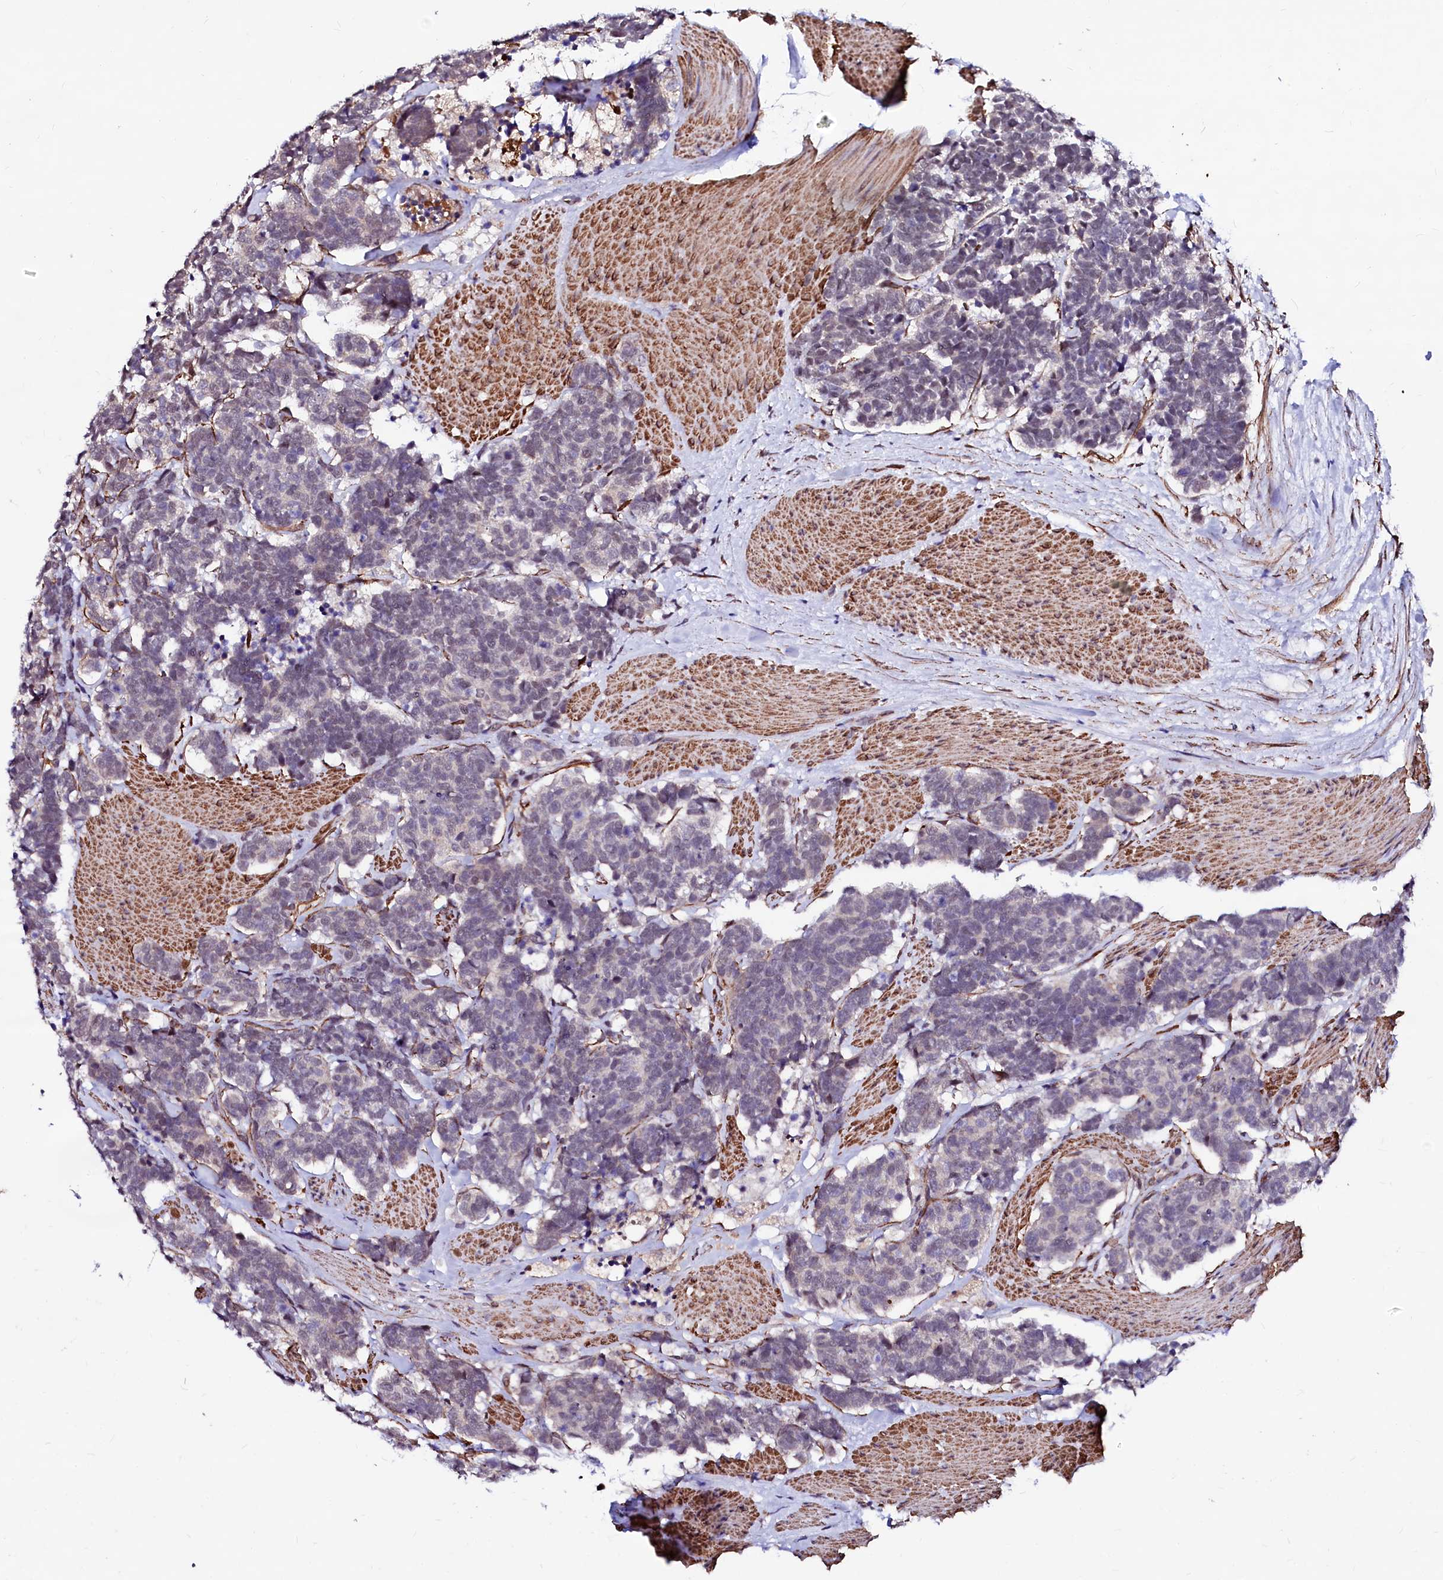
{"staining": {"intensity": "weak", "quantity": "<25%", "location": "nuclear"}, "tissue": "carcinoid", "cell_type": "Tumor cells", "image_type": "cancer", "snomed": [{"axis": "morphology", "description": "Carcinoma, NOS"}, {"axis": "morphology", "description": "Carcinoid, malignant, NOS"}, {"axis": "topography", "description": "Urinary bladder"}], "caption": "This is an IHC histopathology image of carcinoid. There is no staining in tumor cells.", "gene": "GPR176", "patient": {"sex": "male", "age": 57}}